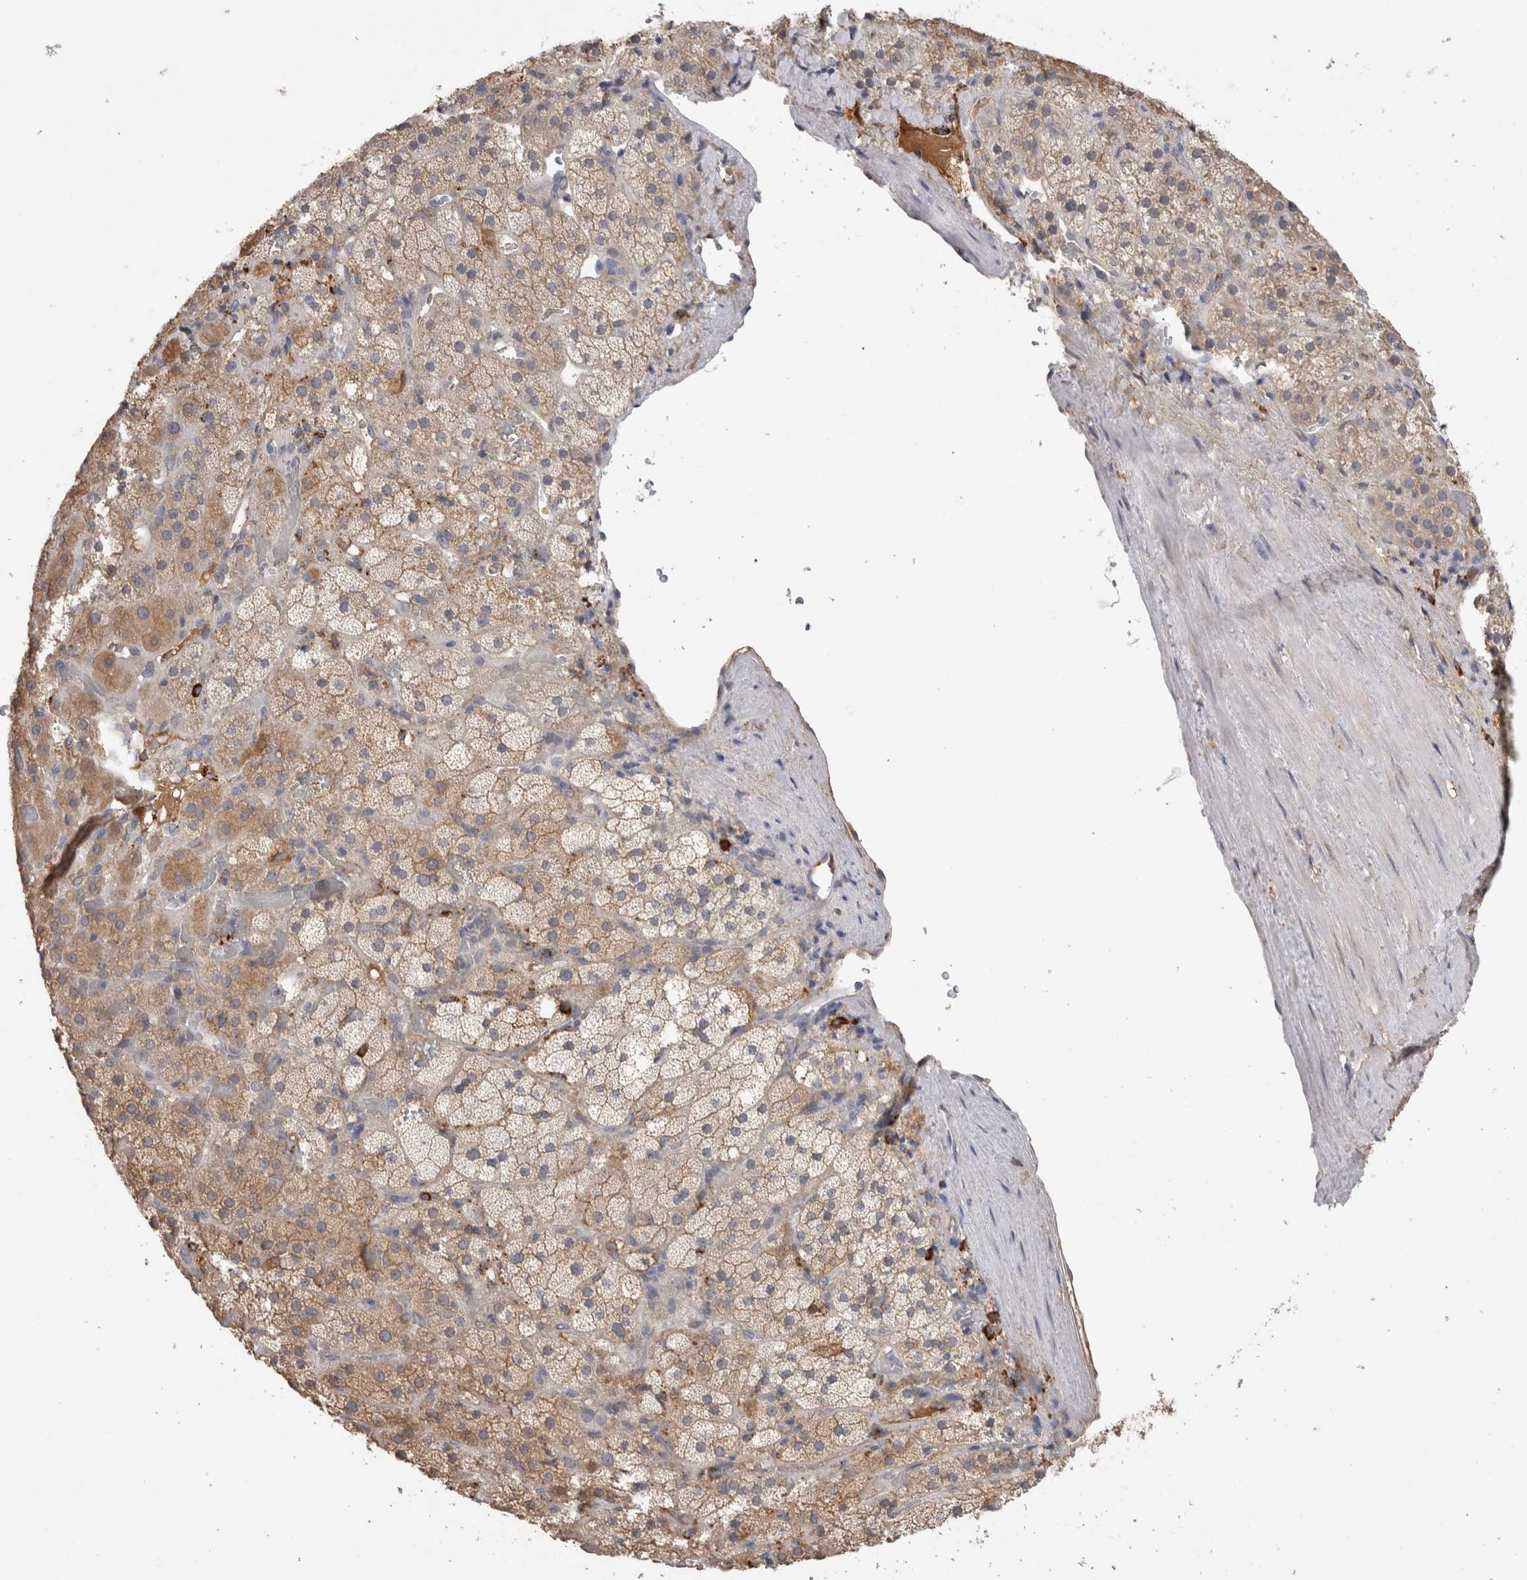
{"staining": {"intensity": "moderate", "quantity": "25%-75%", "location": "cytoplasmic/membranous"}, "tissue": "adrenal gland", "cell_type": "Glandular cells", "image_type": "normal", "snomed": [{"axis": "morphology", "description": "Normal tissue, NOS"}, {"axis": "topography", "description": "Adrenal gland"}], "caption": "Immunohistochemistry (IHC) (DAB (3,3'-diaminobenzidine)) staining of benign human adrenal gland reveals moderate cytoplasmic/membranous protein positivity in approximately 25%-75% of glandular cells.", "gene": "PPP3CC", "patient": {"sex": "male", "age": 57}}